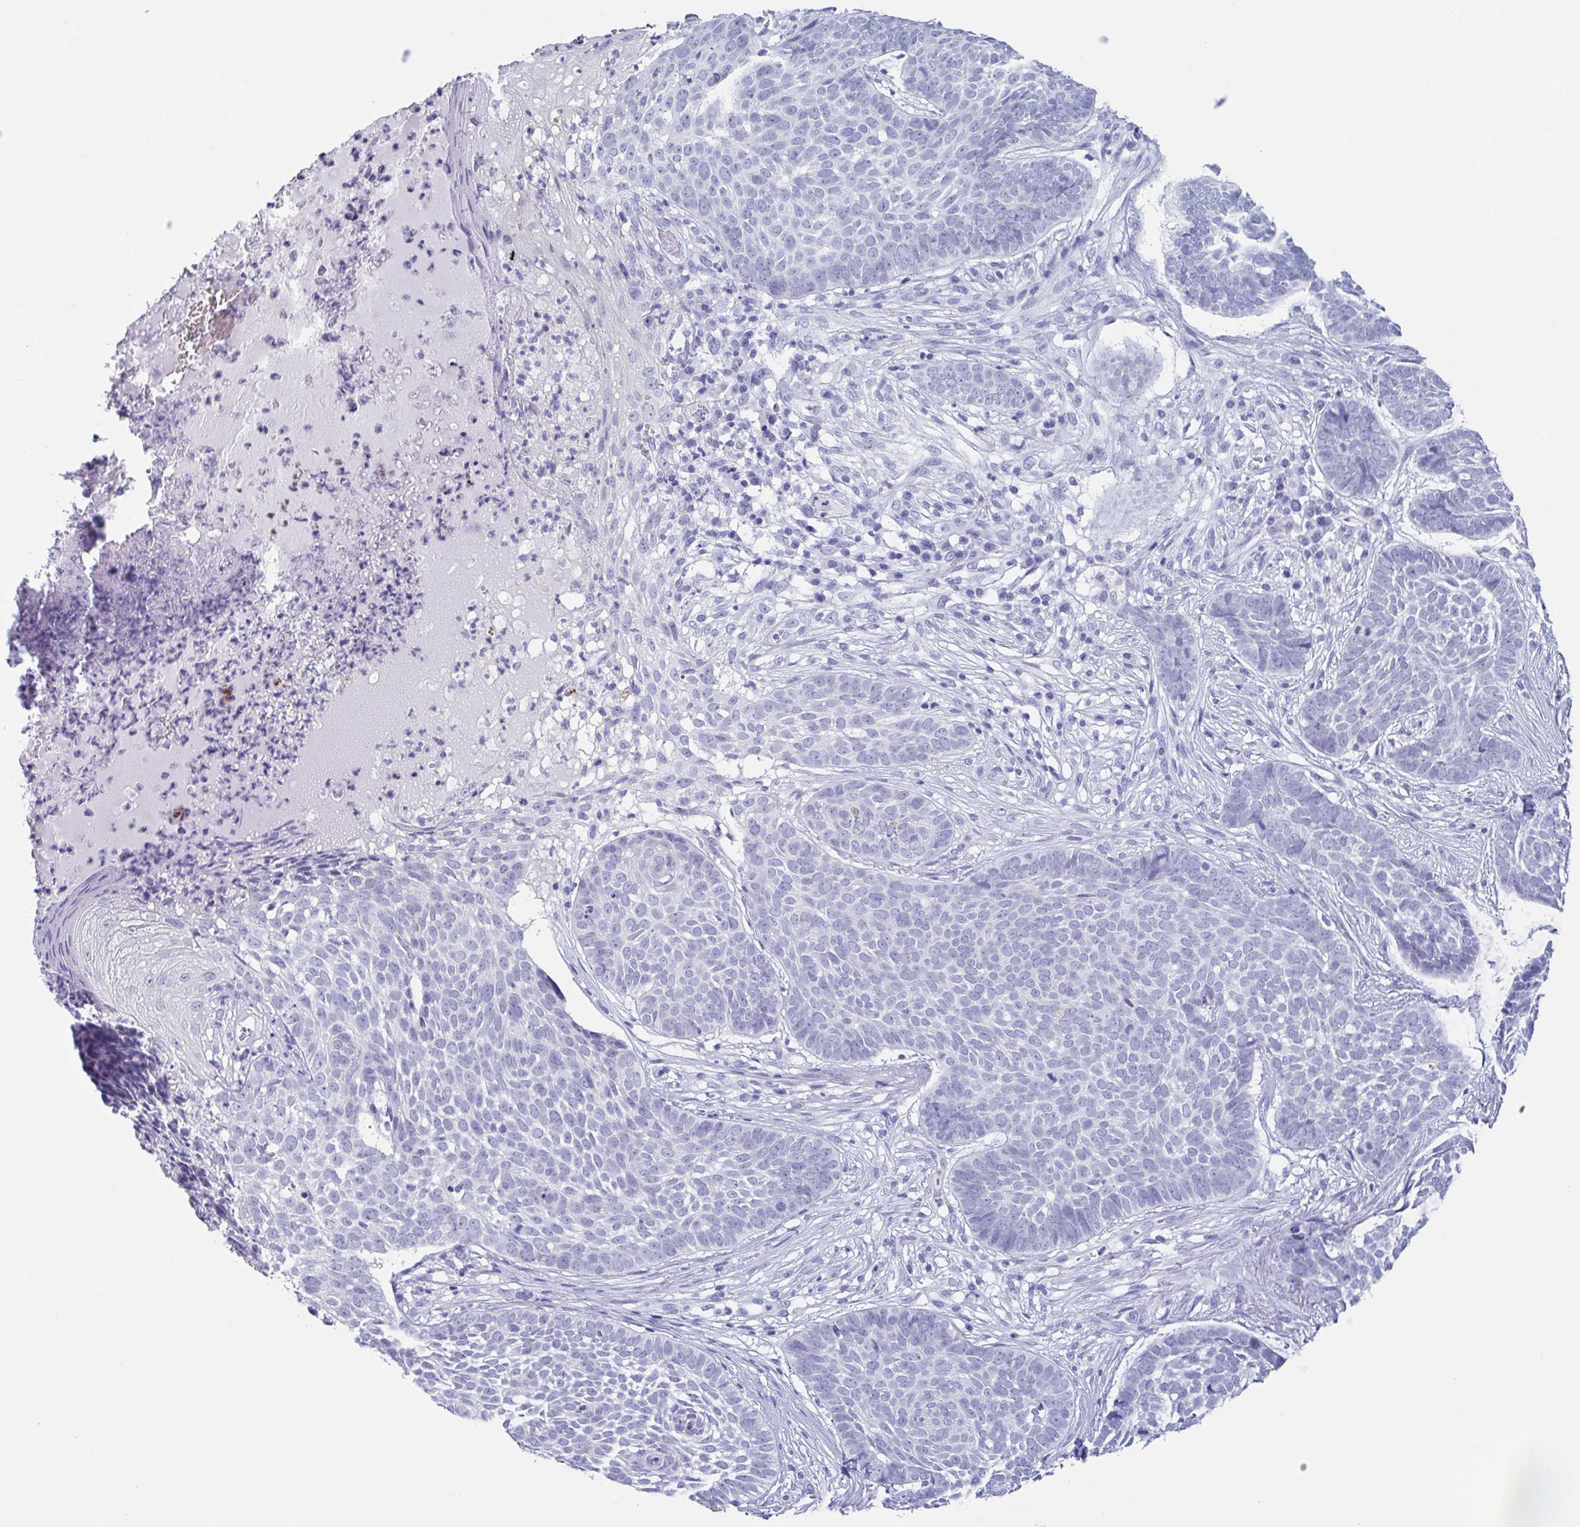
{"staining": {"intensity": "negative", "quantity": "none", "location": "none"}, "tissue": "skin cancer", "cell_type": "Tumor cells", "image_type": "cancer", "snomed": [{"axis": "morphology", "description": "Basal cell carcinoma"}, {"axis": "topography", "description": "Skin"}], "caption": "Skin cancer (basal cell carcinoma) was stained to show a protein in brown. There is no significant expression in tumor cells. Nuclei are stained in blue.", "gene": "CDX4", "patient": {"sex": "female", "age": 89}}